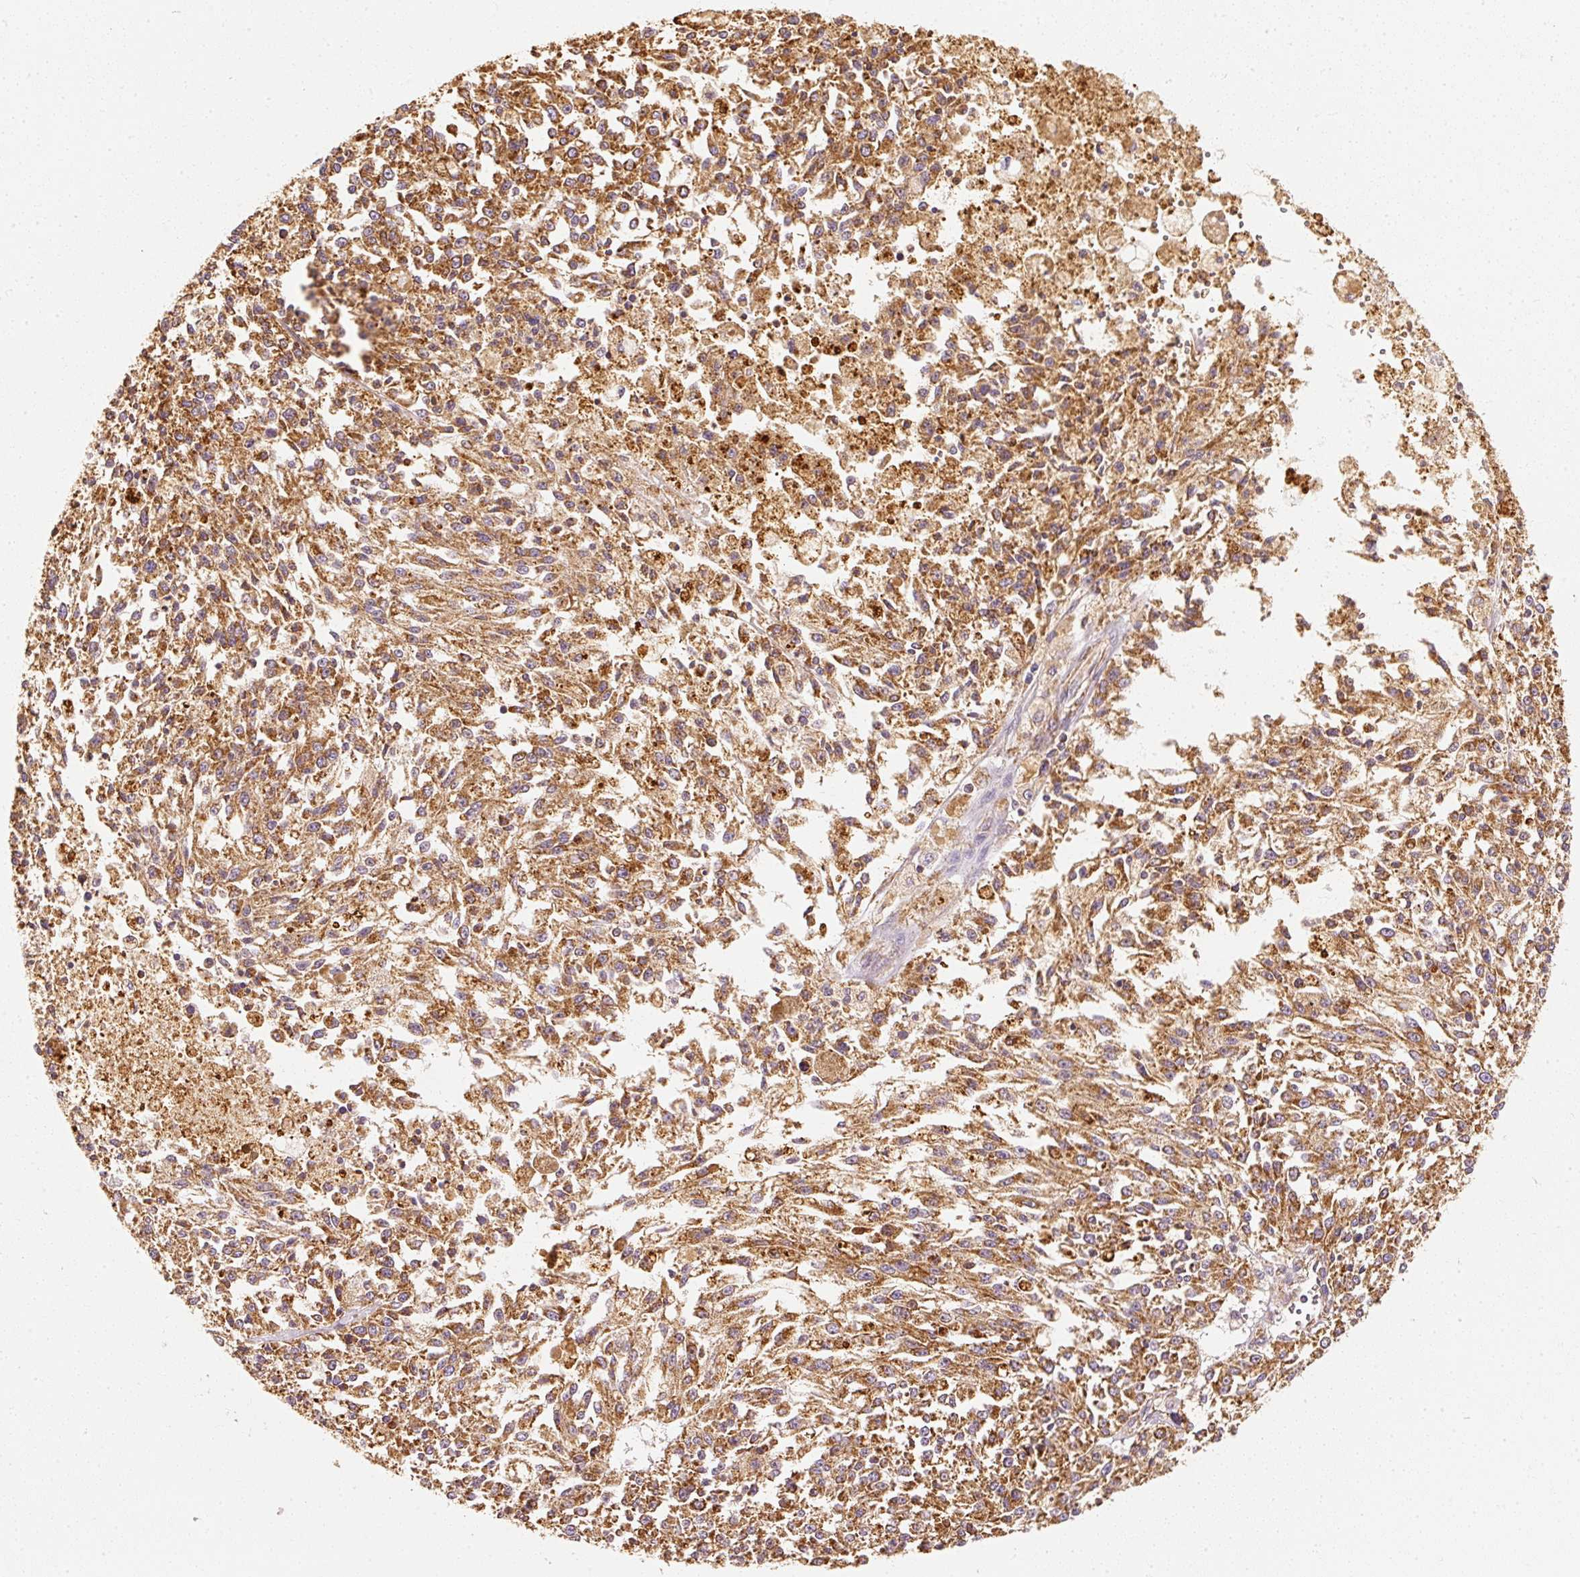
{"staining": {"intensity": "moderate", "quantity": ">75%", "location": "cytoplasmic/membranous"}, "tissue": "melanoma", "cell_type": "Tumor cells", "image_type": "cancer", "snomed": [{"axis": "morphology", "description": "Malignant melanoma, NOS"}, {"axis": "topography", "description": "Skin"}], "caption": "Immunohistochemistry micrograph of human malignant melanoma stained for a protein (brown), which displays medium levels of moderate cytoplasmic/membranous positivity in about >75% of tumor cells.", "gene": "TOMM40", "patient": {"sex": "female", "age": 64}}